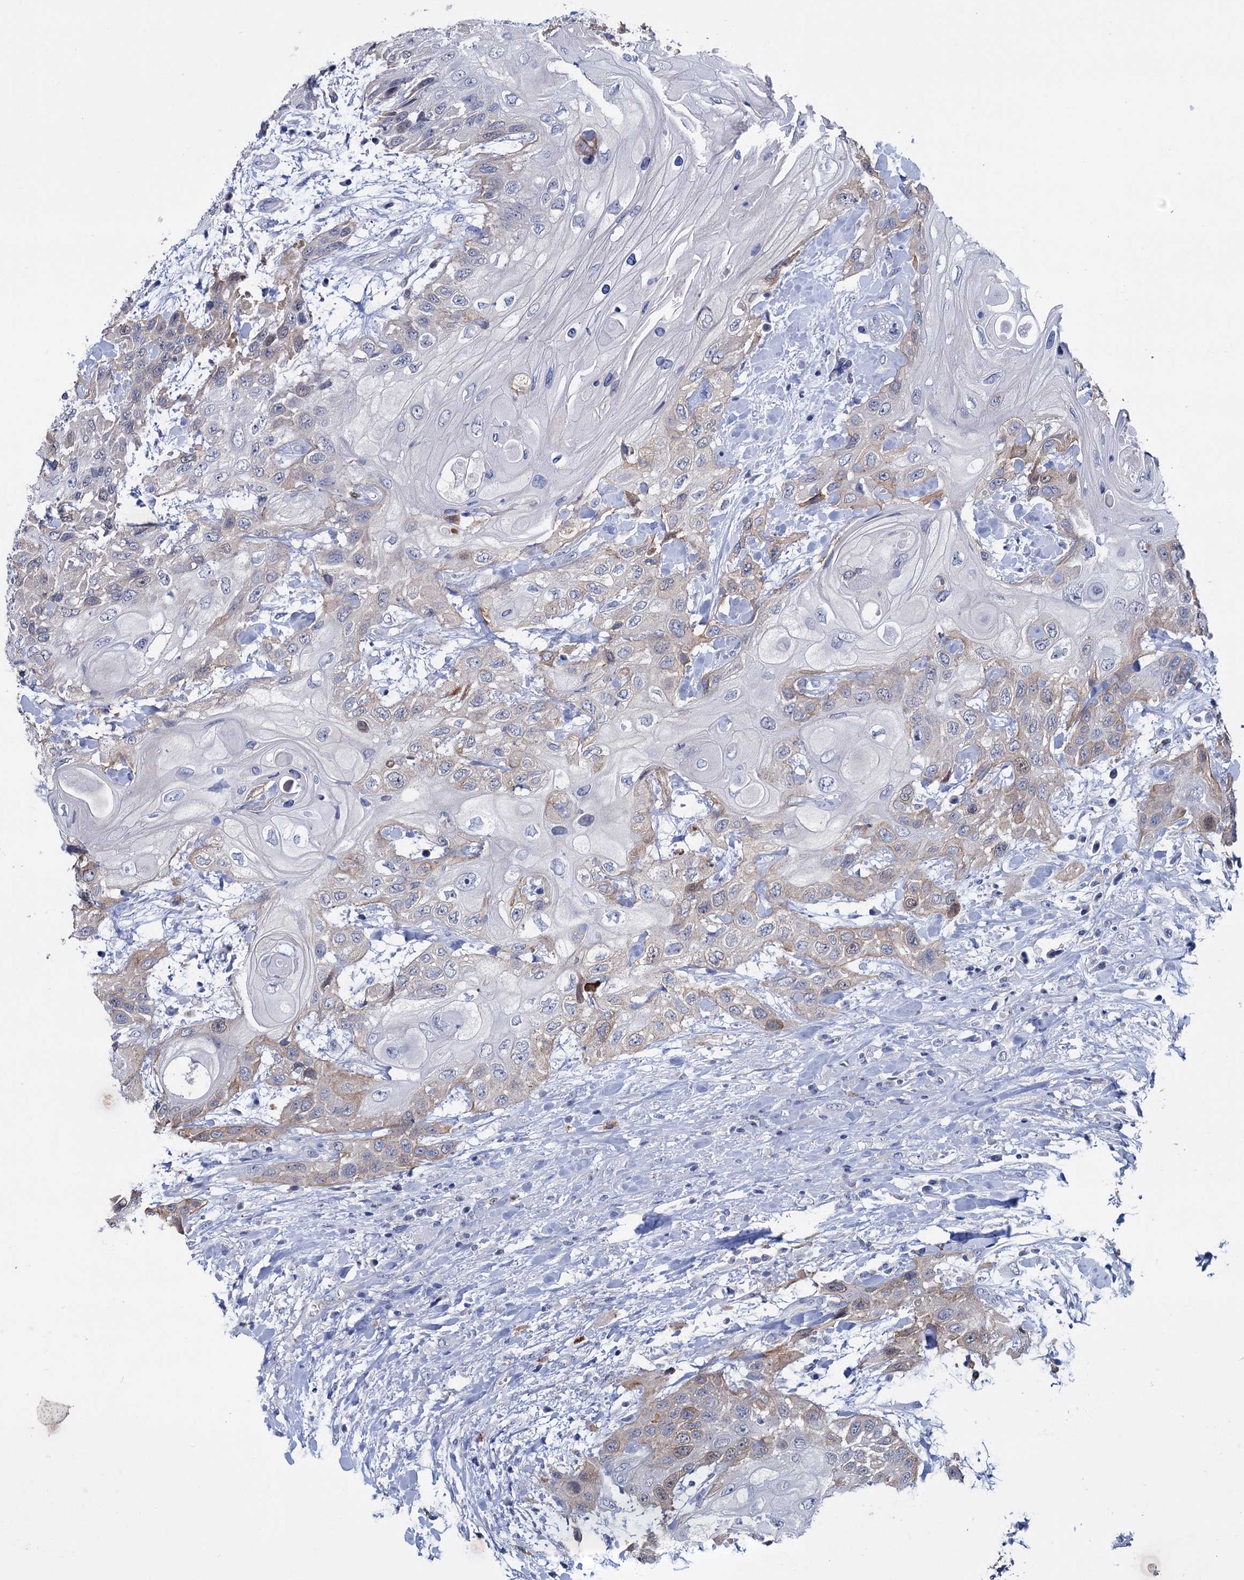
{"staining": {"intensity": "moderate", "quantity": "<25%", "location": "cytoplasmic/membranous"}, "tissue": "head and neck cancer", "cell_type": "Tumor cells", "image_type": "cancer", "snomed": [{"axis": "morphology", "description": "Squamous cell carcinoma, NOS"}, {"axis": "topography", "description": "Head-Neck"}], "caption": "Human head and neck cancer stained with a protein marker displays moderate staining in tumor cells.", "gene": "FAM111B", "patient": {"sex": "female", "age": 43}}